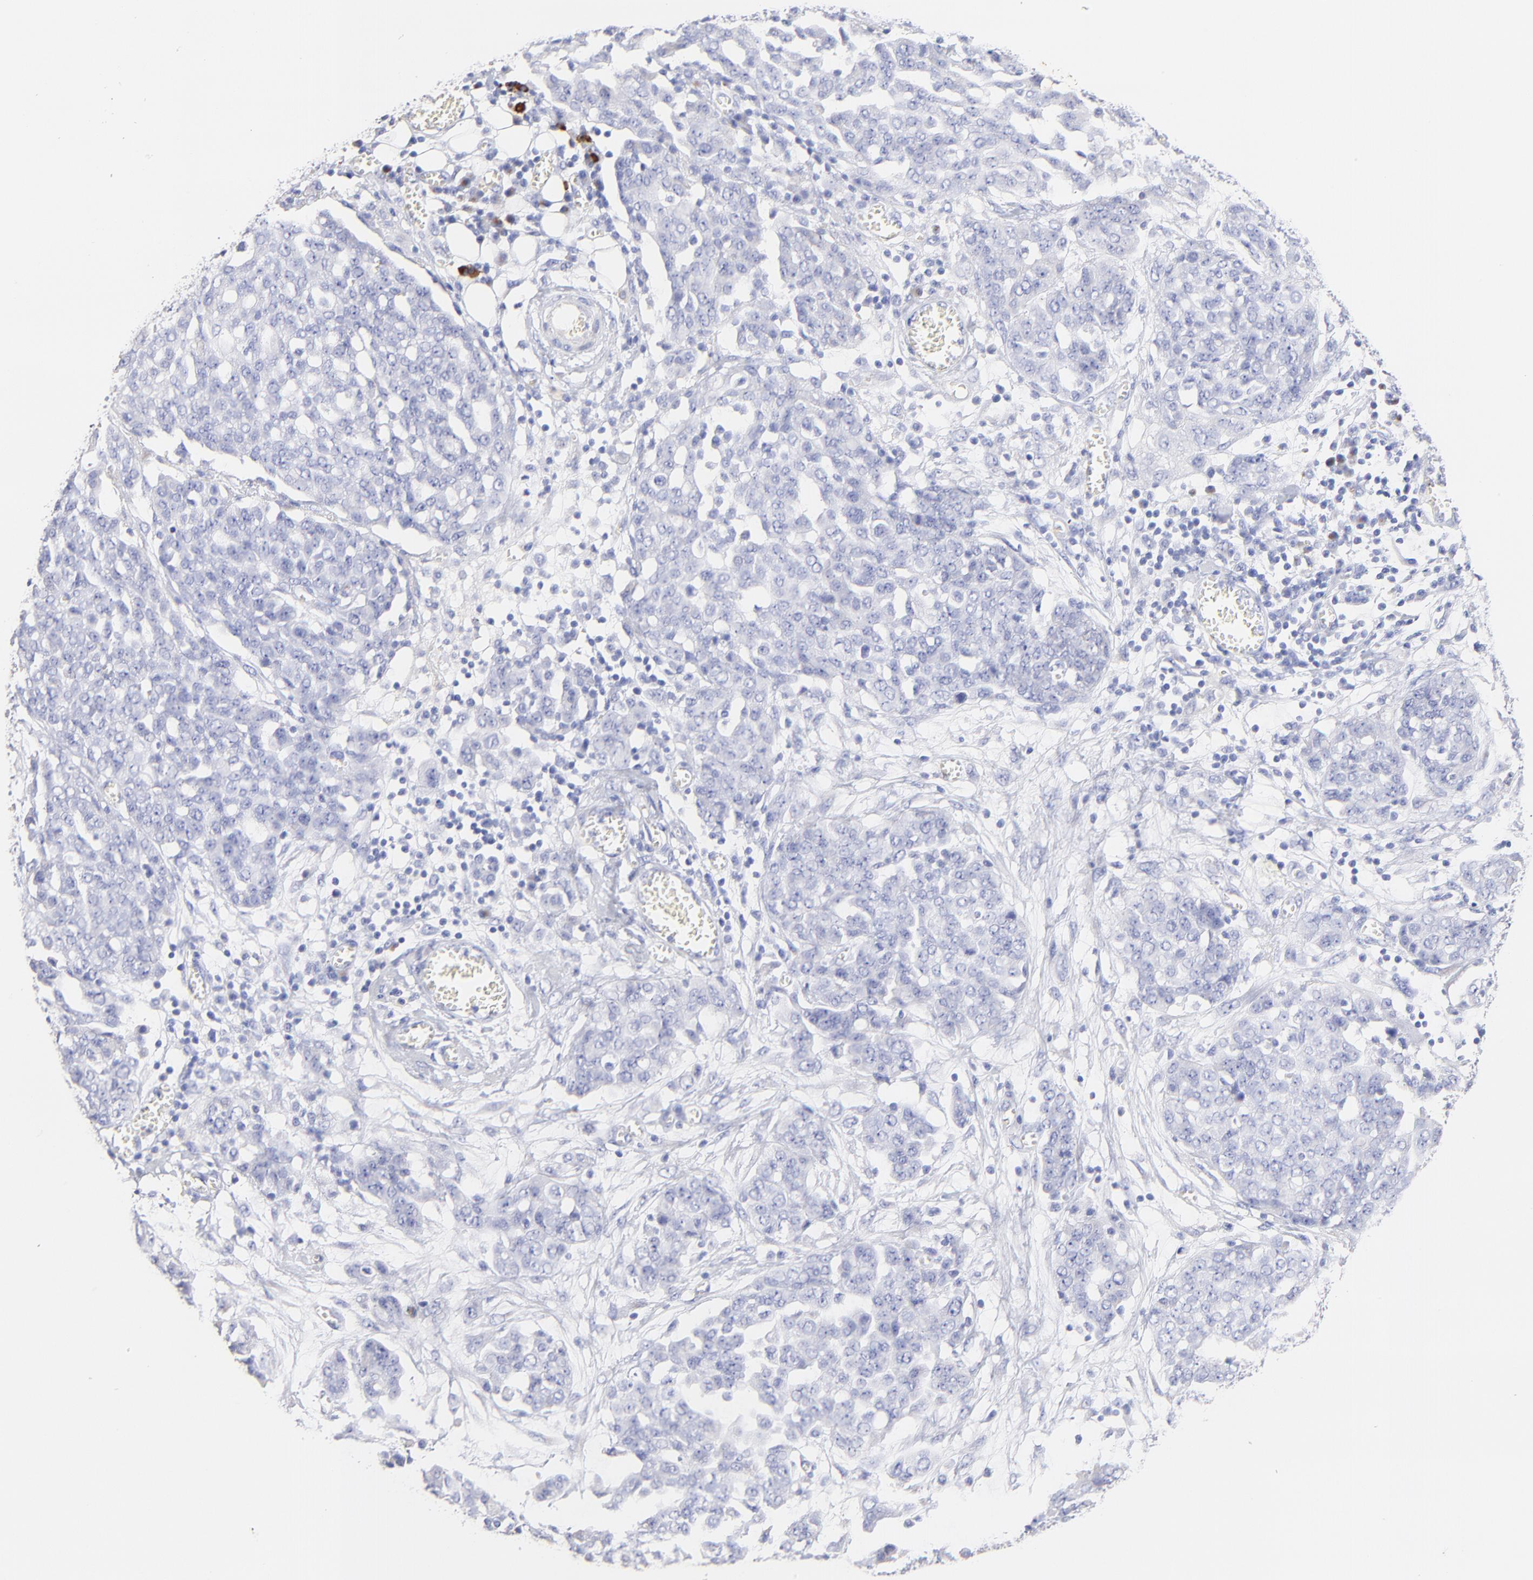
{"staining": {"intensity": "negative", "quantity": "none", "location": "none"}, "tissue": "ovarian cancer", "cell_type": "Tumor cells", "image_type": "cancer", "snomed": [{"axis": "morphology", "description": "Cystadenocarcinoma, serous, NOS"}, {"axis": "topography", "description": "Soft tissue"}, {"axis": "topography", "description": "Ovary"}], "caption": "Protein analysis of ovarian serous cystadenocarcinoma displays no significant positivity in tumor cells. (Brightfield microscopy of DAB IHC at high magnification).", "gene": "ASB9", "patient": {"sex": "female", "age": 57}}